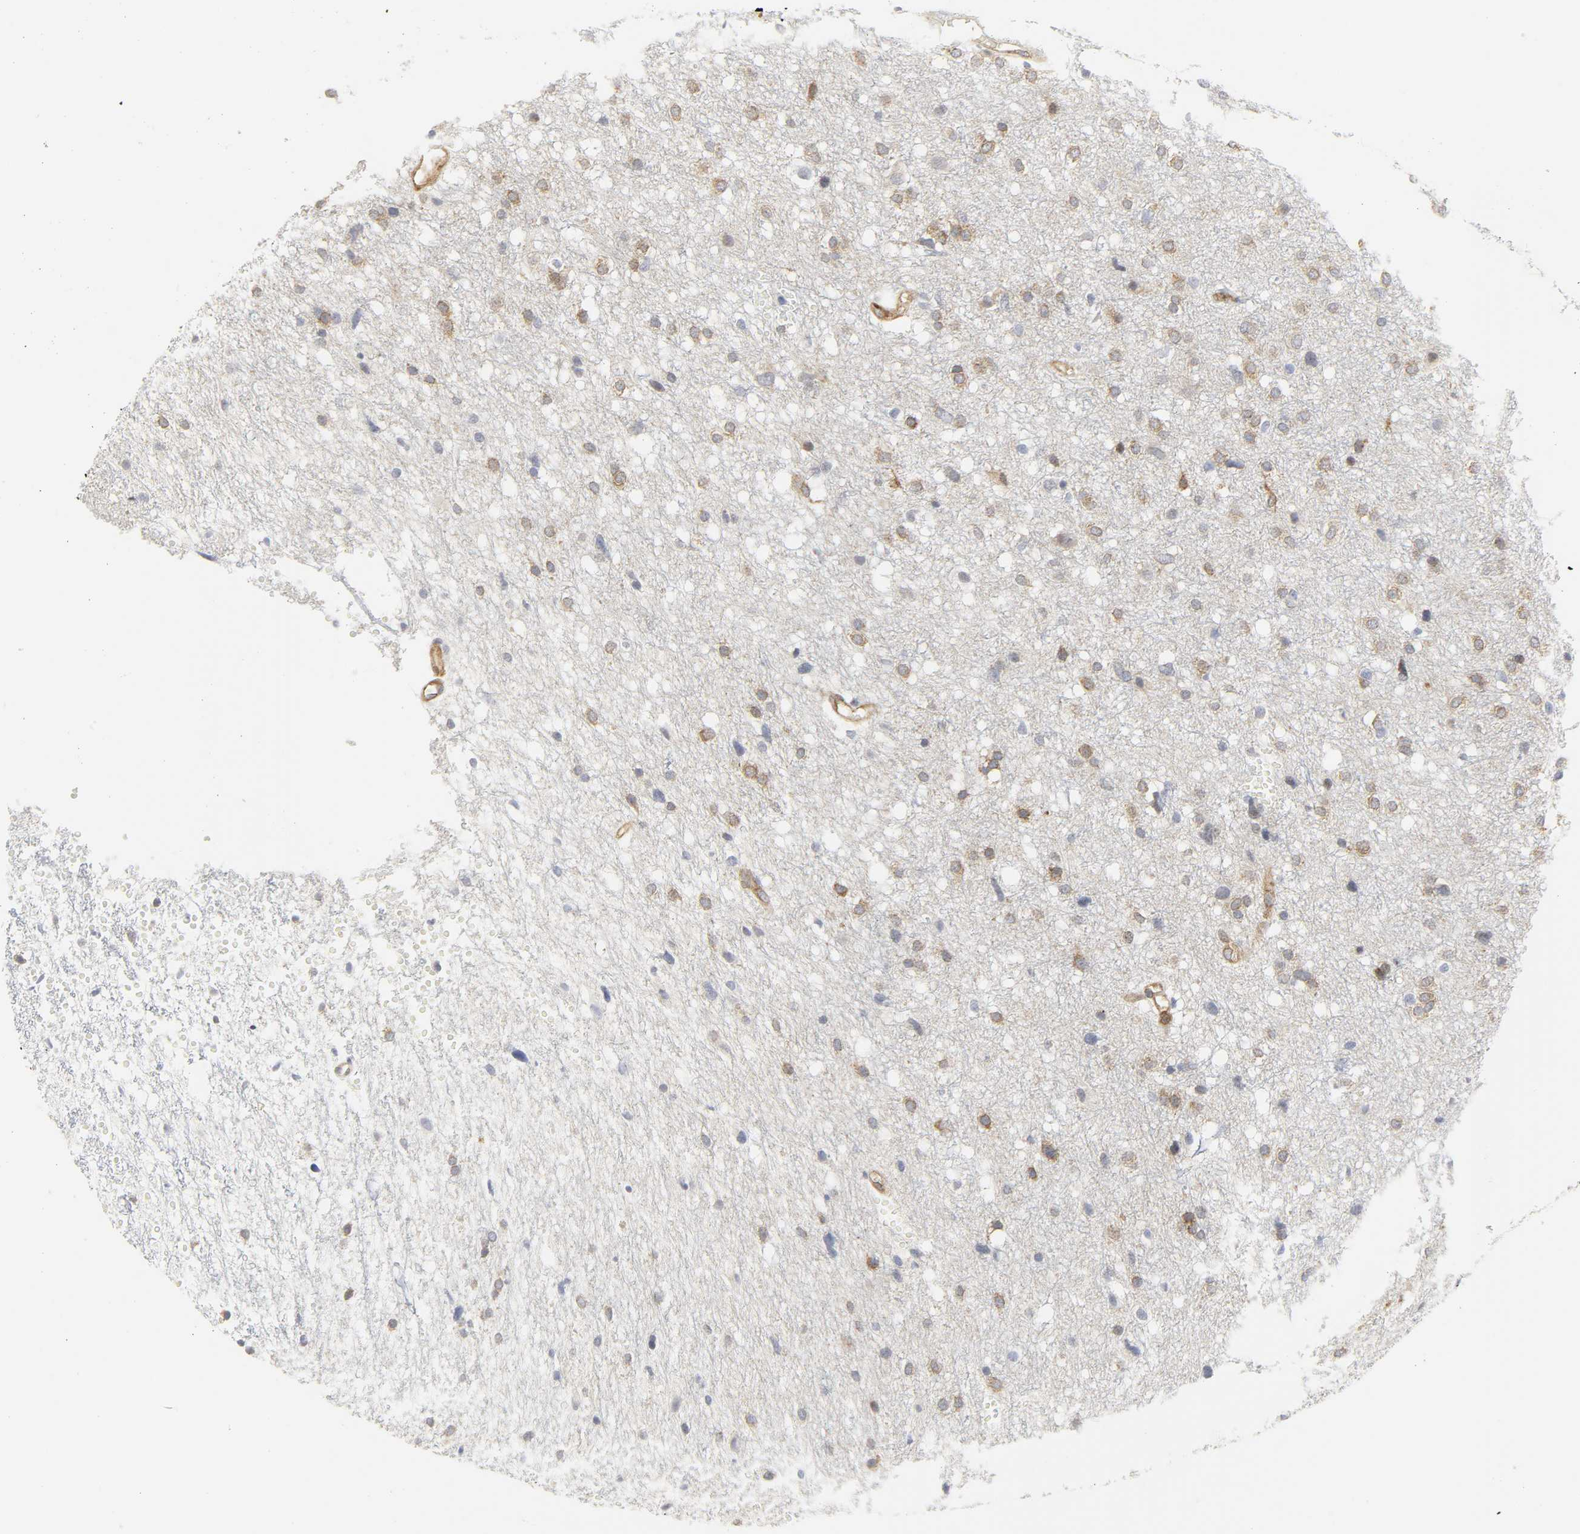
{"staining": {"intensity": "weak", "quantity": ">75%", "location": "cytoplasmic/membranous"}, "tissue": "glioma", "cell_type": "Tumor cells", "image_type": "cancer", "snomed": [{"axis": "morphology", "description": "Glioma, malignant, High grade"}, {"axis": "topography", "description": "Brain"}], "caption": "An image of glioma stained for a protein displays weak cytoplasmic/membranous brown staining in tumor cells. (Stains: DAB in brown, nuclei in blue, Microscopy: brightfield microscopy at high magnification).", "gene": "DOCK1", "patient": {"sex": "female", "age": 59}}